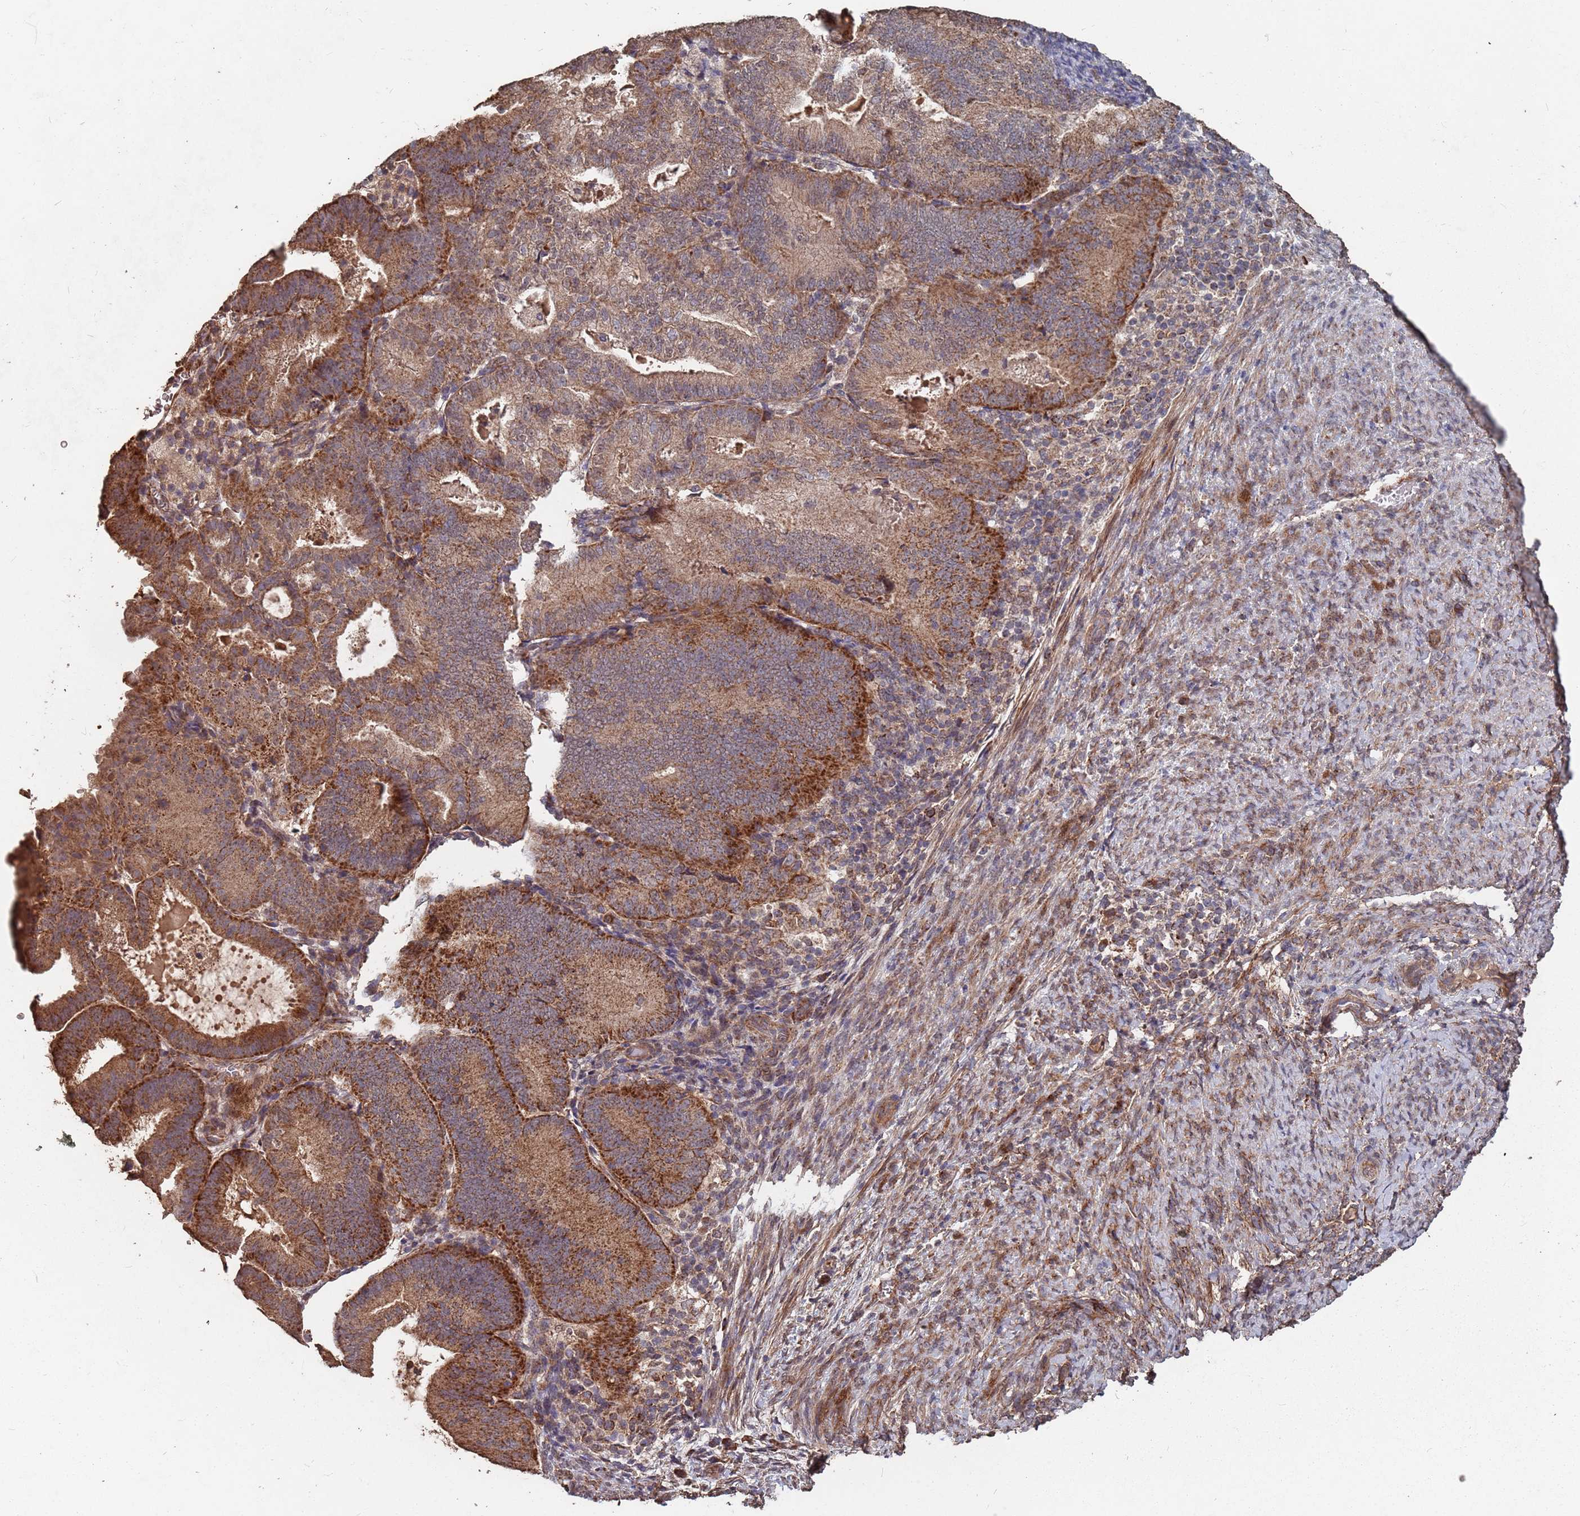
{"staining": {"intensity": "strong", "quantity": ">75%", "location": "cytoplasmic/membranous"}, "tissue": "endometrial cancer", "cell_type": "Tumor cells", "image_type": "cancer", "snomed": [{"axis": "morphology", "description": "Adenocarcinoma, NOS"}, {"axis": "topography", "description": "Endometrium"}], "caption": "Protein analysis of endometrial cancer tissue shows strong cytoplasmic/membranous positivity in approximately >75% of tumor cells.", "gene": "PRORP", "patient": {"sex": "female", "age": 70}}